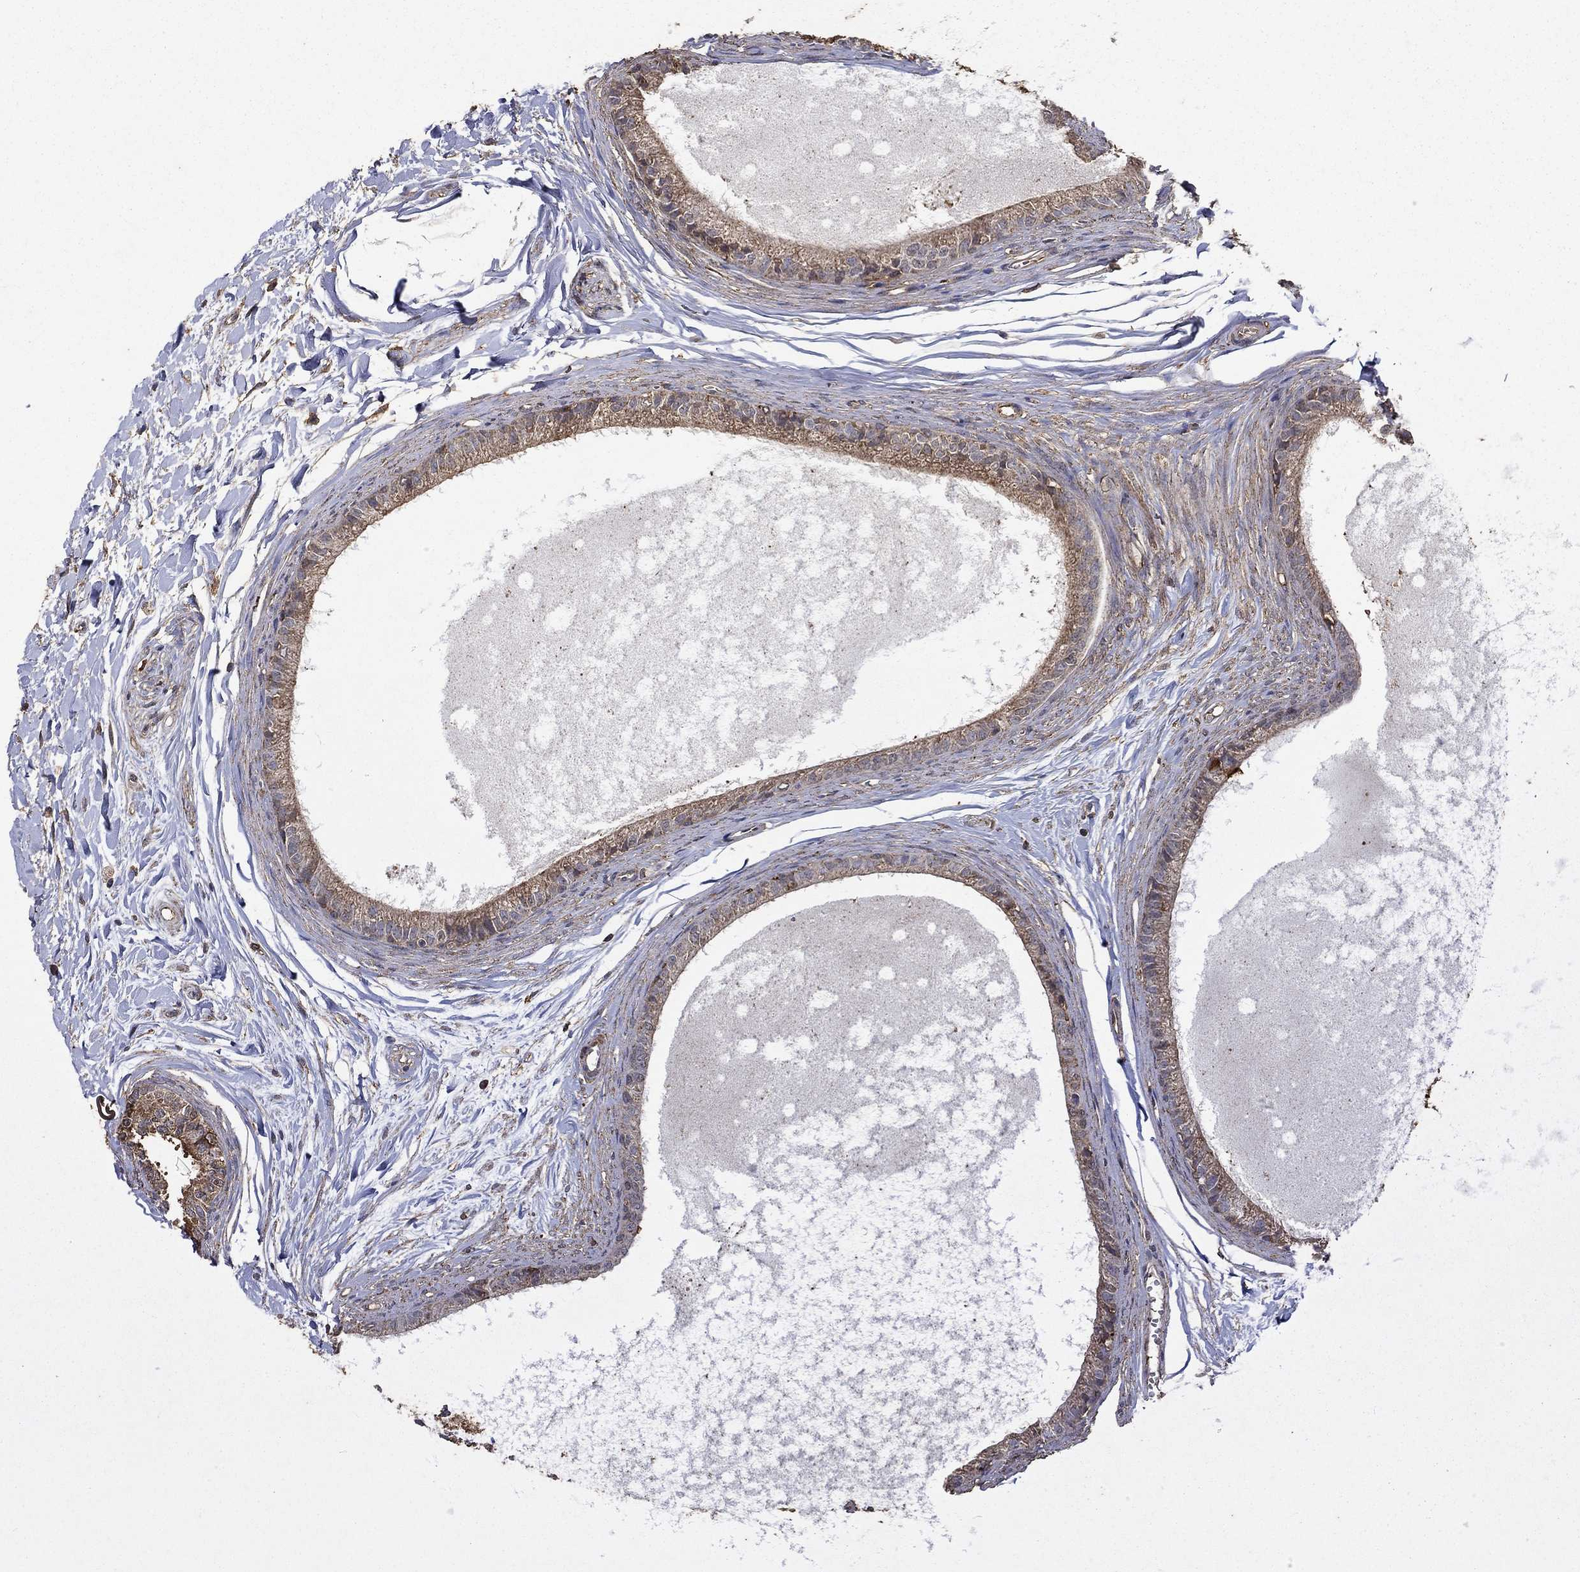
{"staining": {"intensity": "moderate", "quantity": "25%-75%", "location": "cytoplasmic/membranous"}, "tissue": "epididymis", "cell_type": "Glandular cells", "image_type": "normal", "snomed": [{"axis": "morphology", "description": "Normal tissue, NOS"}, {"axis": "topography", "description": "Epididymis"}], "caption": "Epididymis stained with immunohistochemistry reveals moderate cytoplasmic/membranous positivity in approximately 25%-75% of glandular cells. (DAB = brown stain, brightfield microscopy at high magnification).", "gene": "IFRD1", "patient": {"sex": "male", "age": 51}}